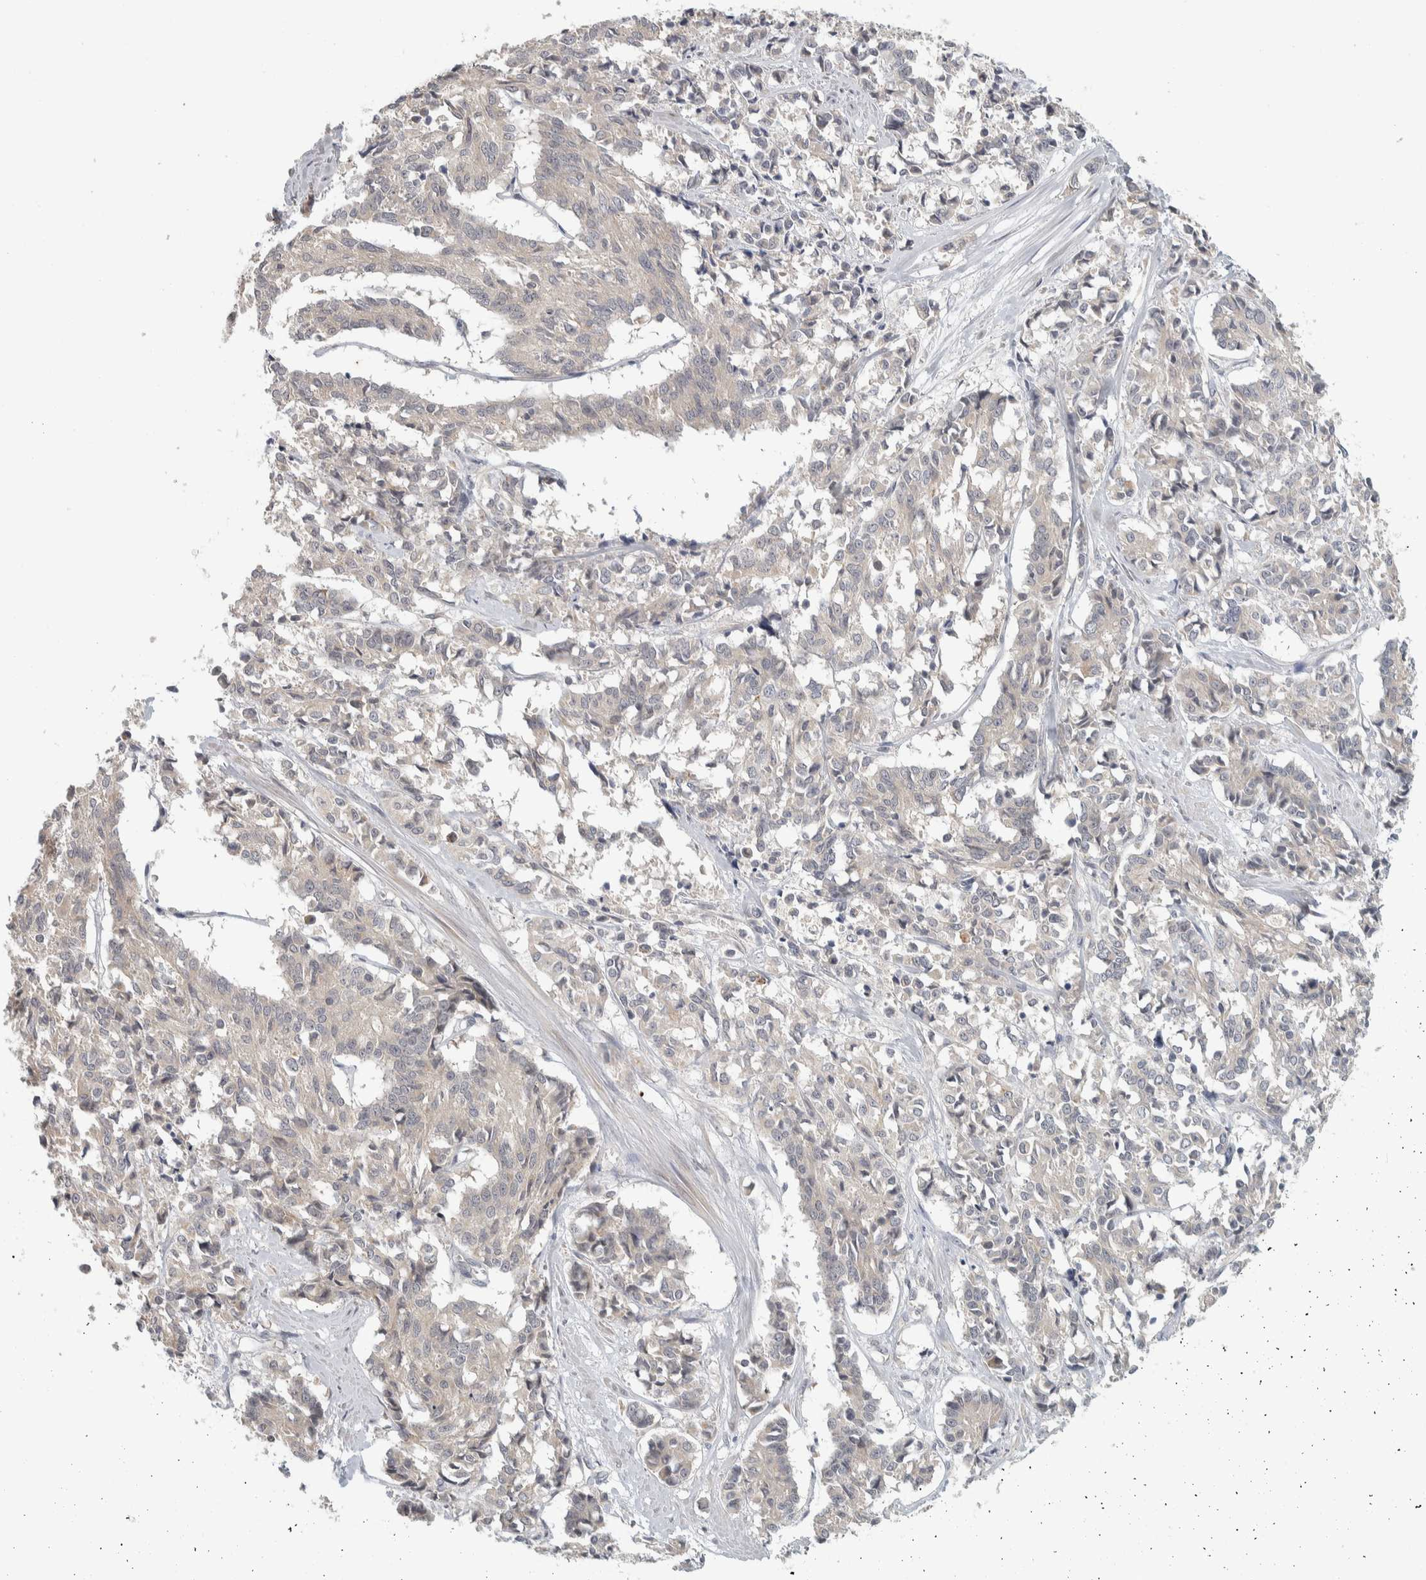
{"staining": {"intensity": "negative", "quantity": "none", "location": "none"}, "tissue": "cervical cancer", "cell_type": "Tumor cells", "image_type": "cancer", "snomed": [{"axis": "morphology", "description": "Squamous cell carcinoma, NOS"}, {"axis": "topography", "description": "Cervix"}], "caption": "The image displays no significant staining in tumor cells of cervical cancer.", "gene": "AFP", "patient": {"sex": "female", "age": 35}}